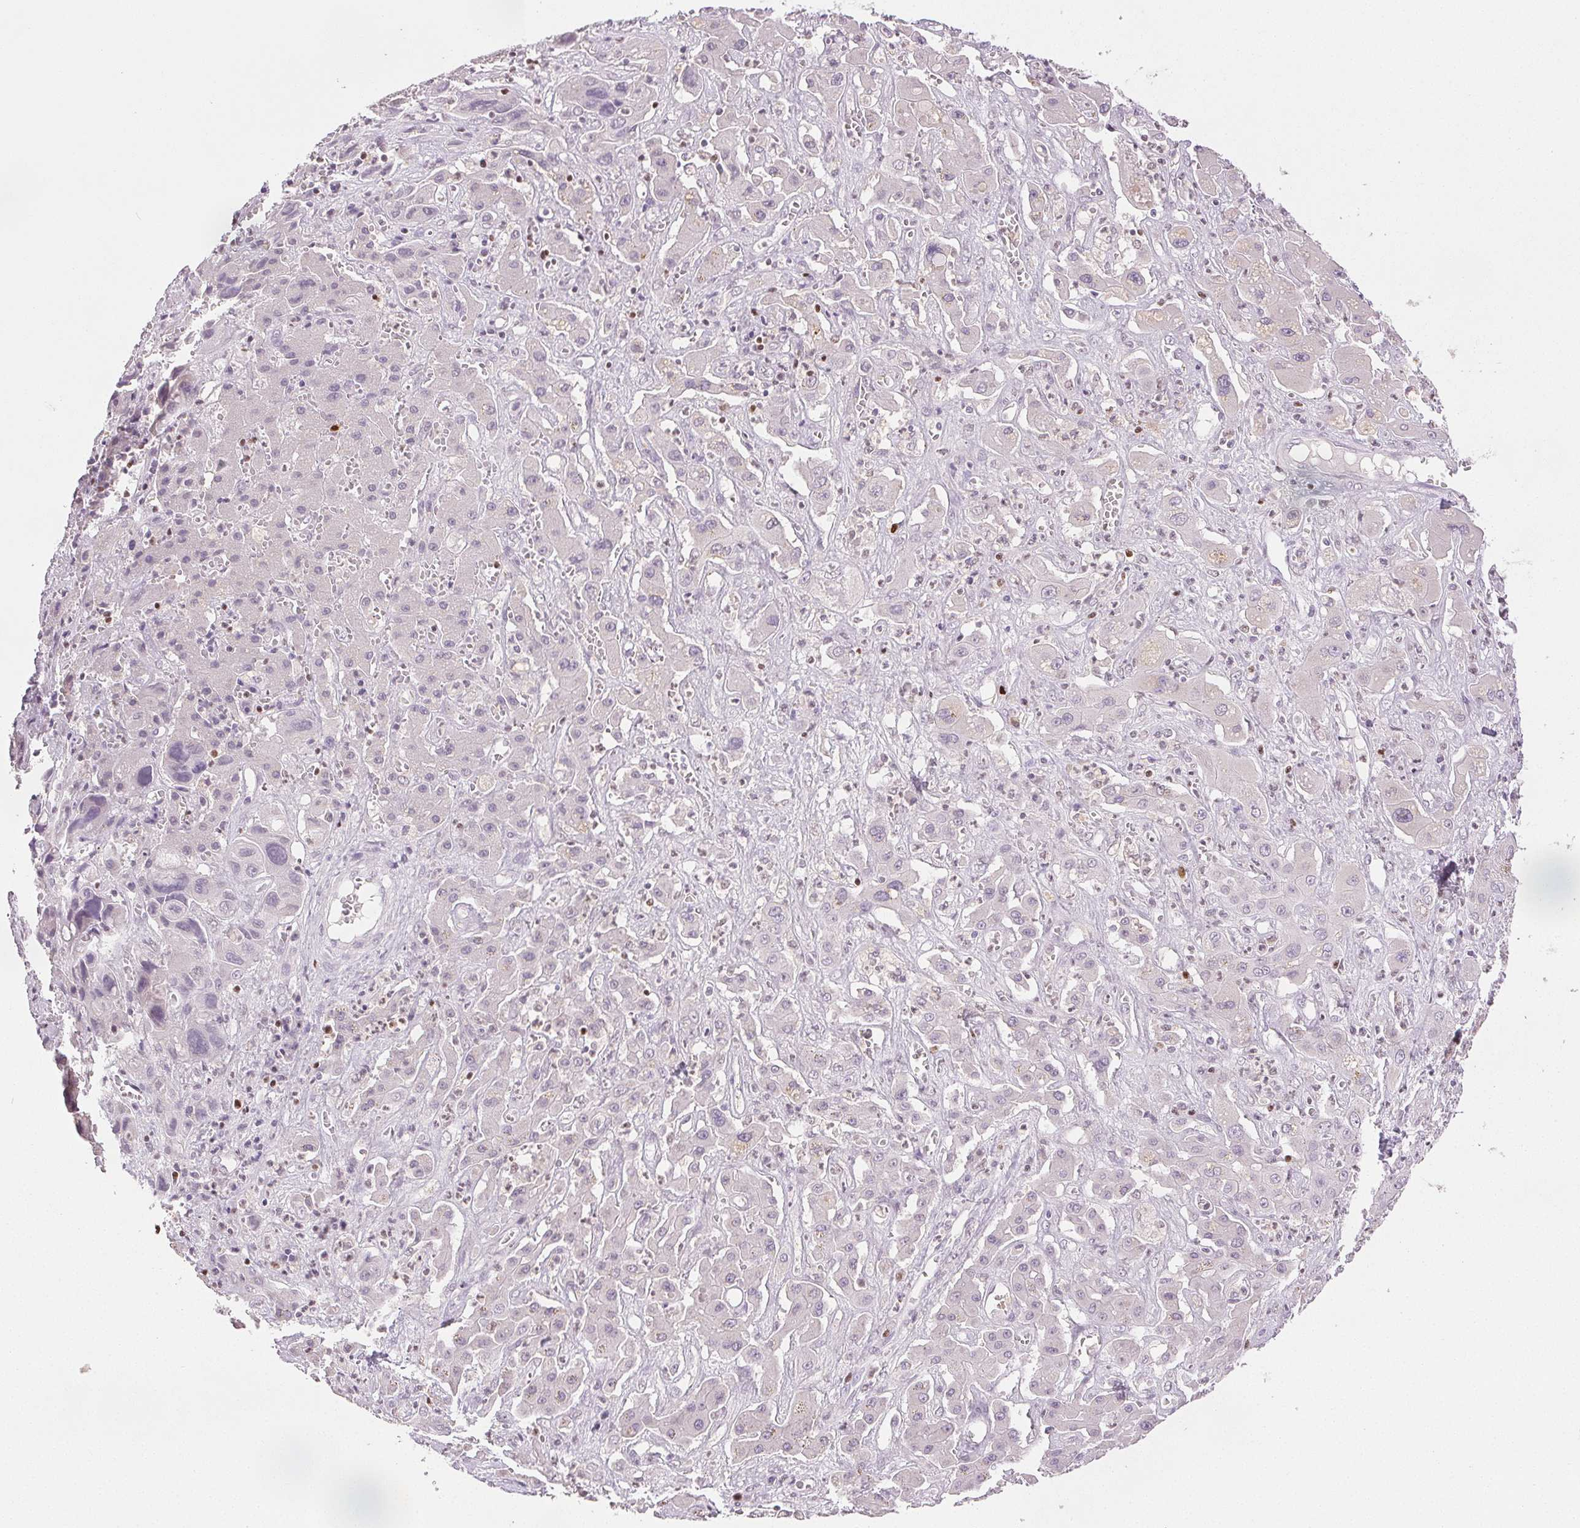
{"staining": {"intensity": "negative", "quantity": "none", "location": "none"}, "tissue": "liver cancer", "cell_type": "Tumor cells", "image_type": "cancer", "snomed": [{"axis": "morphology", "description": "Cholangiocarcinoma"}, {"axis": "topography", "description": "Liver"}], "caption": "This is an immunohistochemistry (IHC) image of liver cancer. There is no staining in tumor cells.", "gene": "RUNX2", "patient": {"sex": "male", "age": 67}}